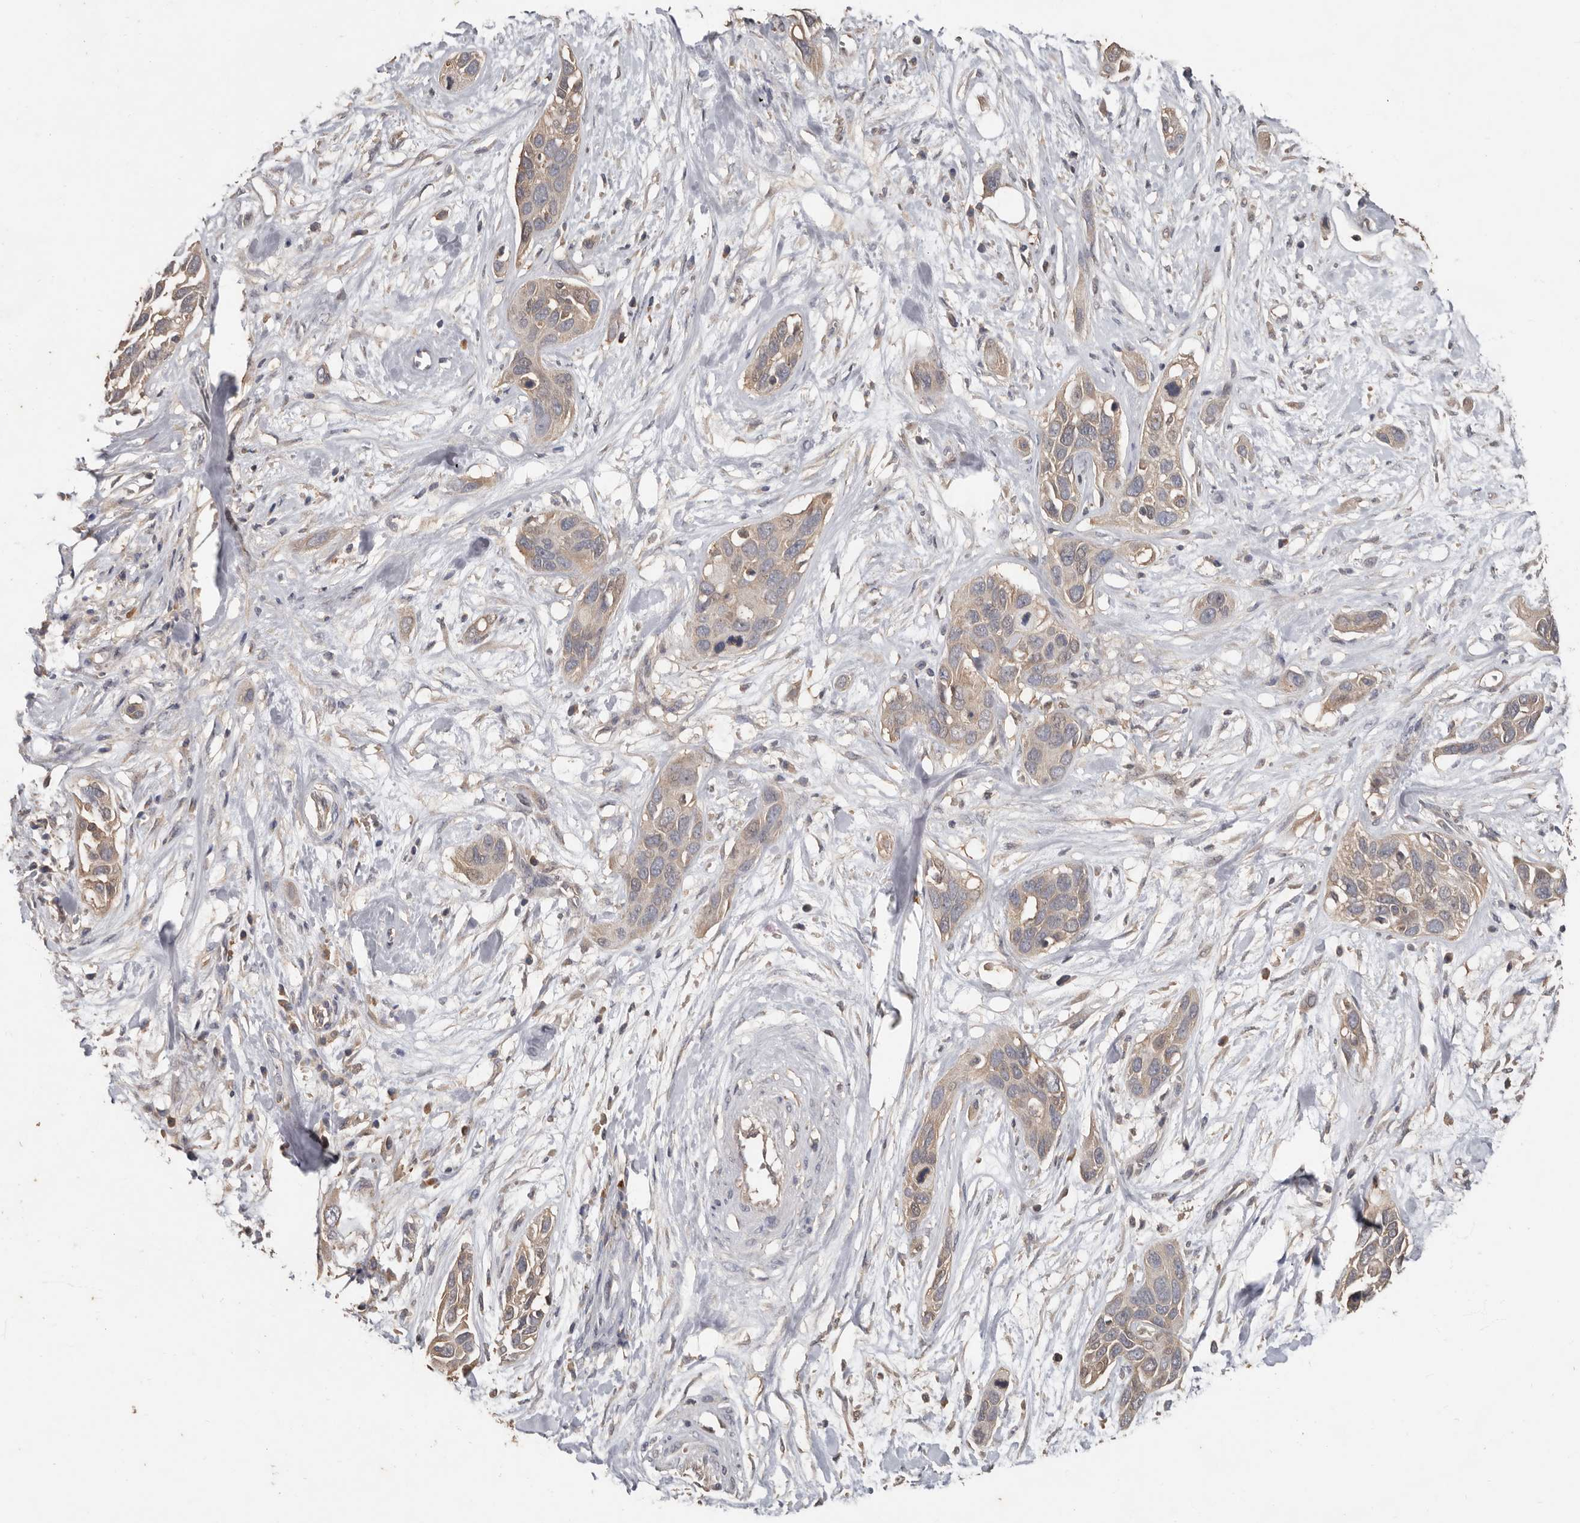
{"staining": {"intensity": "weak", "quantity": "<25%", "location": "cytoplasmic/membranous"}, "tissue": "pancreatic cancer", "cell_type": "Tumor cells", "image_type": "cancer", "snomed": [{"axis": "morphology", "description": "Adenocarcinoma, NOS"}, {"axis": "topography", "description": "Pancreas"}], "caption": "Protein analysis of pancreatic cancer (adenocarcinoma) shows no significant positivity in tumor cells.", "gene": "KIF26B", "patient": {"sex": "female", "age": 60}}